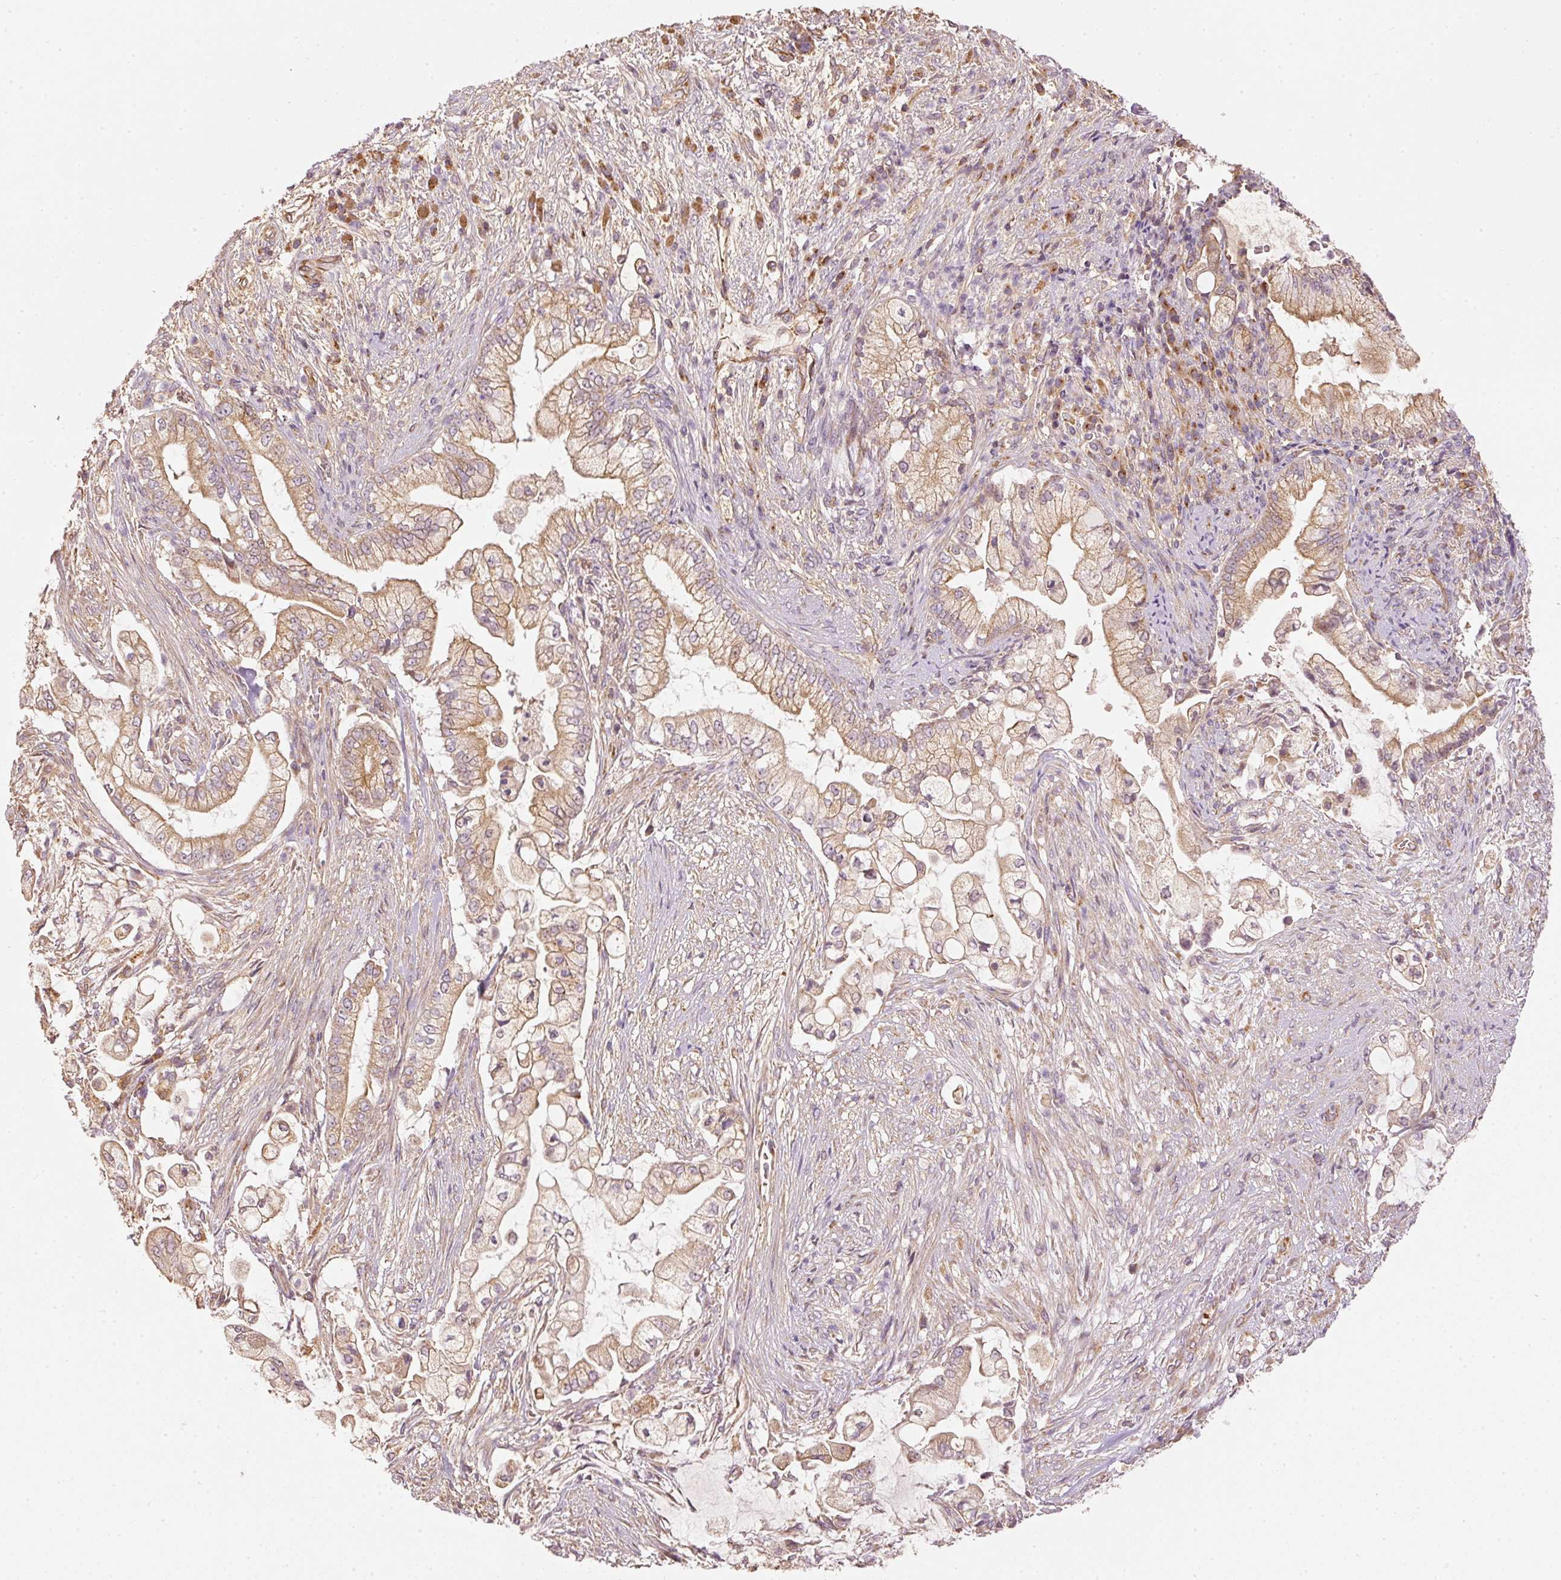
{"staining": {"intensity": "moderate", "quantity": "25%-75%", "location": "cytoplasmic/membranous"}, "tissue": "pancreatic cancer", "cell_type": "Tumor cells", "image_type": "cancer", "snomed": [{"axis": "morphology", "description": "Adenocarcinoma, NOS"}, {"axis": "topography", "description": "Pancreas"}], "caption": "This photomicrograph displays pancreatic cancer (adenocarcinoma) stained with immunohistochemistry (IHC) to label a protein in brown. The cytoplasmic/membranous of tumor cells show moderate positivity for the protein. Nuclei are counter-stained blue.", "gene": "MTHFD1L", "patient": {"sex": "female", "age": 69}}